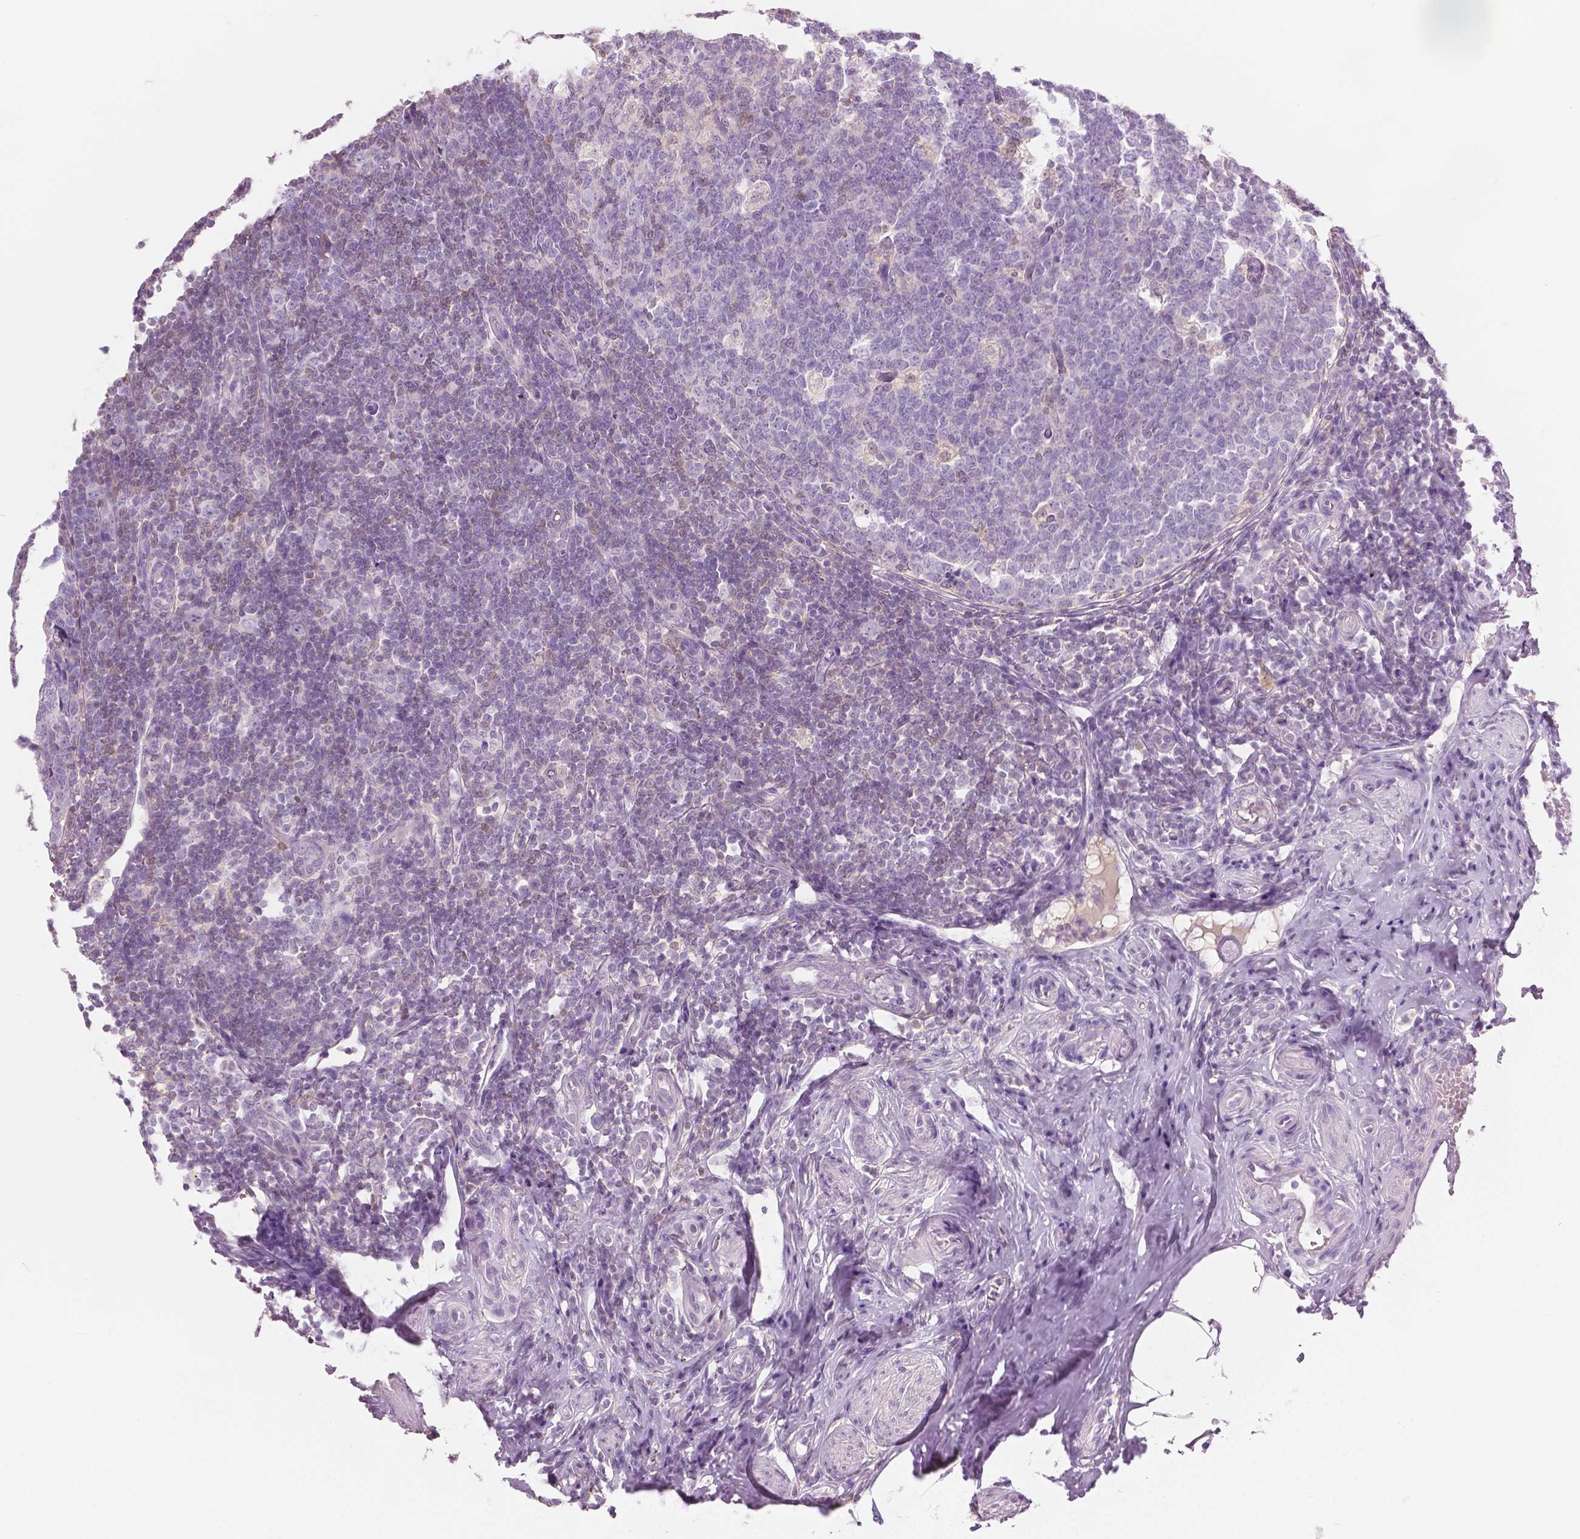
{"staining": {"intensity": "weak", "quantity": ">75%", "location": "cytoplasmic/membranous"}, "tissue": "appendix", "cell_type": "Glandular cells", "image_type": "normal", "snomed": [{"axis": "morphology", "description": "Normal tissue, NOS"}, {"axis": "topography", "description": "Appendix"}], "caption": "Appendix stained with a brown dye demonstrates weak cytoplasmic/membranous positive staining in about >75% of glandular cells.", "gene": "GALM", "patient": {"sex": "male", "age": 18}}